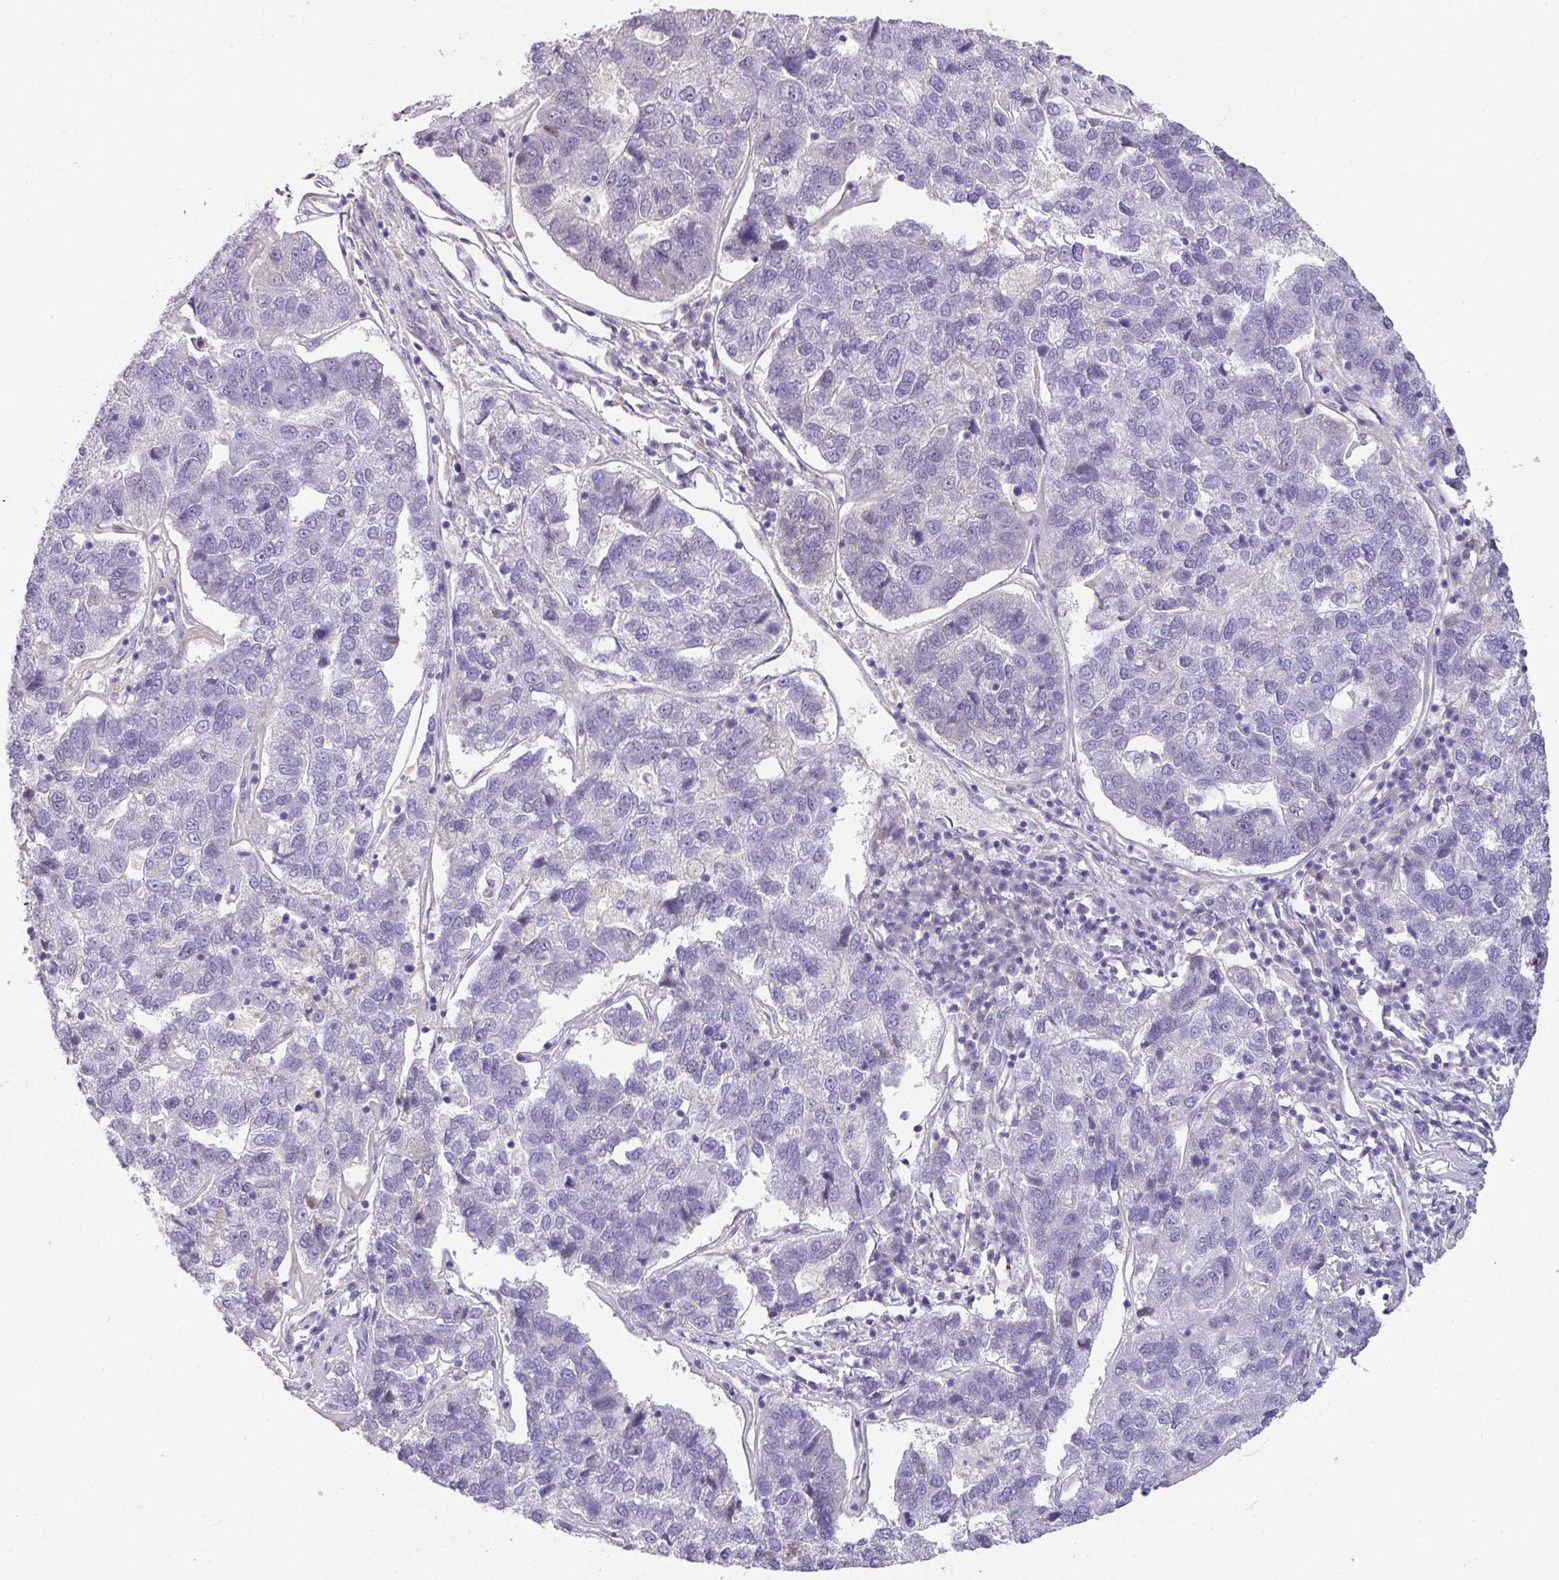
{"staining": {"intensity": "negative", "quantity": "none", "location": "none"}, "tissue": "pancreatic cancer", "cell_type": "Tumor cells", "image_type": "cancer", "snomed": [{"axis": "morphology", "description": "Adenocarcinoma, NOS"}, {"axis": "topography", "description": "Pancreas"}], "caption": "Immunohistochemistry (IHC) of pancreatic cancer (adenocarcinoma) displays no expression in tumor cells. (Stains: DAB IHC with hematoxylin counter stain, Microscopy: brightfield microscopy at high magnification).", "gene": "EYA3", "patient": {"sex": "female", "age": 61}}